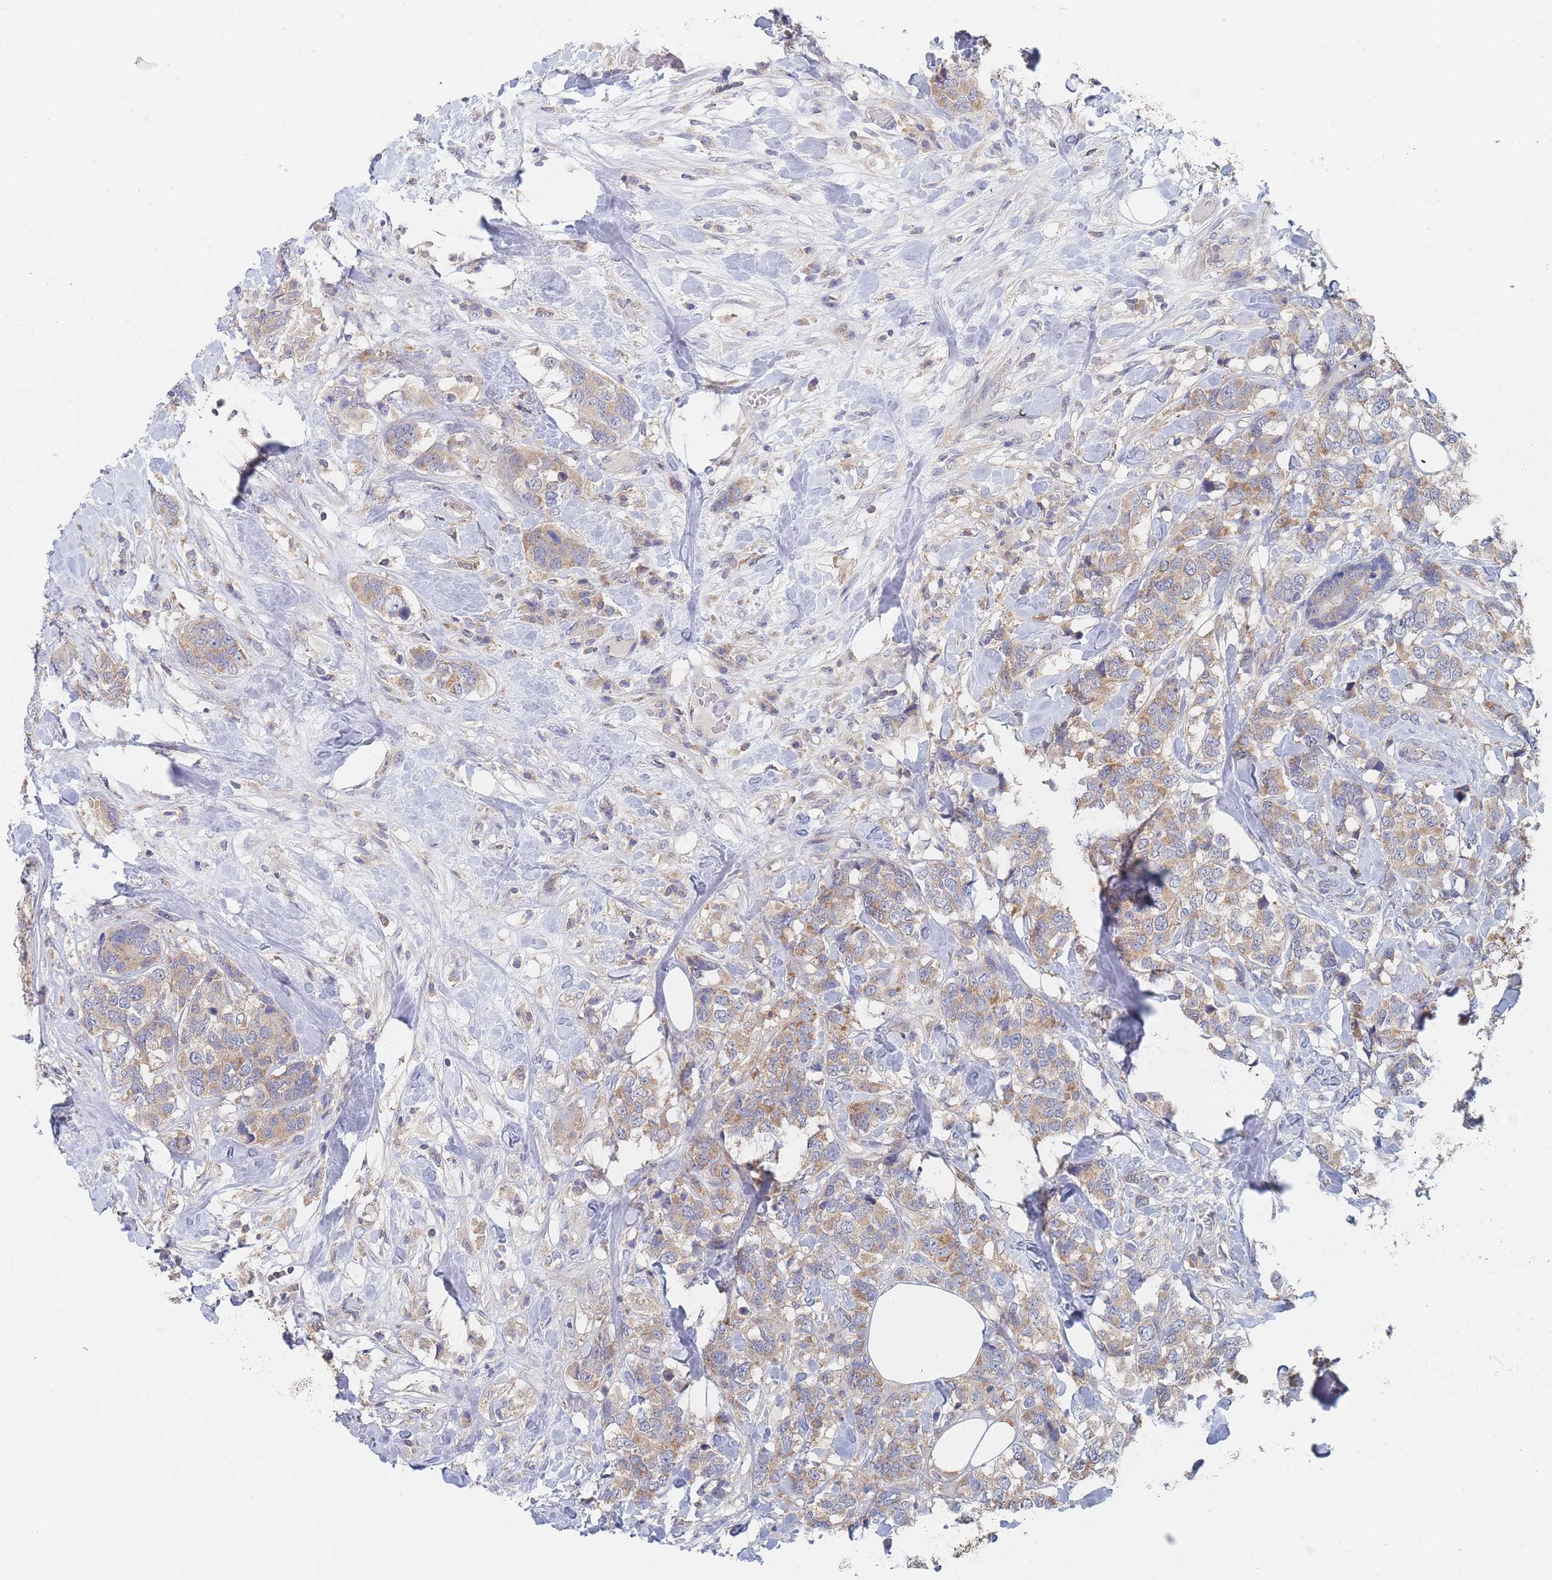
{"staining": {"intensity": "moderate", "quantity": ">75%", "location": "cytoplasmic/membranous"}, "tissue": "breast cancer", "cell_type": "Tumor cells", "image_type": "cancer", "snomed": [{"axis": "morphology", "description": "Lobular carcinoma"}, {"axis": "topography", "description": "Breast"}], "caption": "Tumor cells reveal moderate cytoplasmic/membranous positivity in about >75% of cells in breast cancer (lobular carcinoma).", "gene": "PPP6C", "patient": {"sex": "female", "age": 59}}